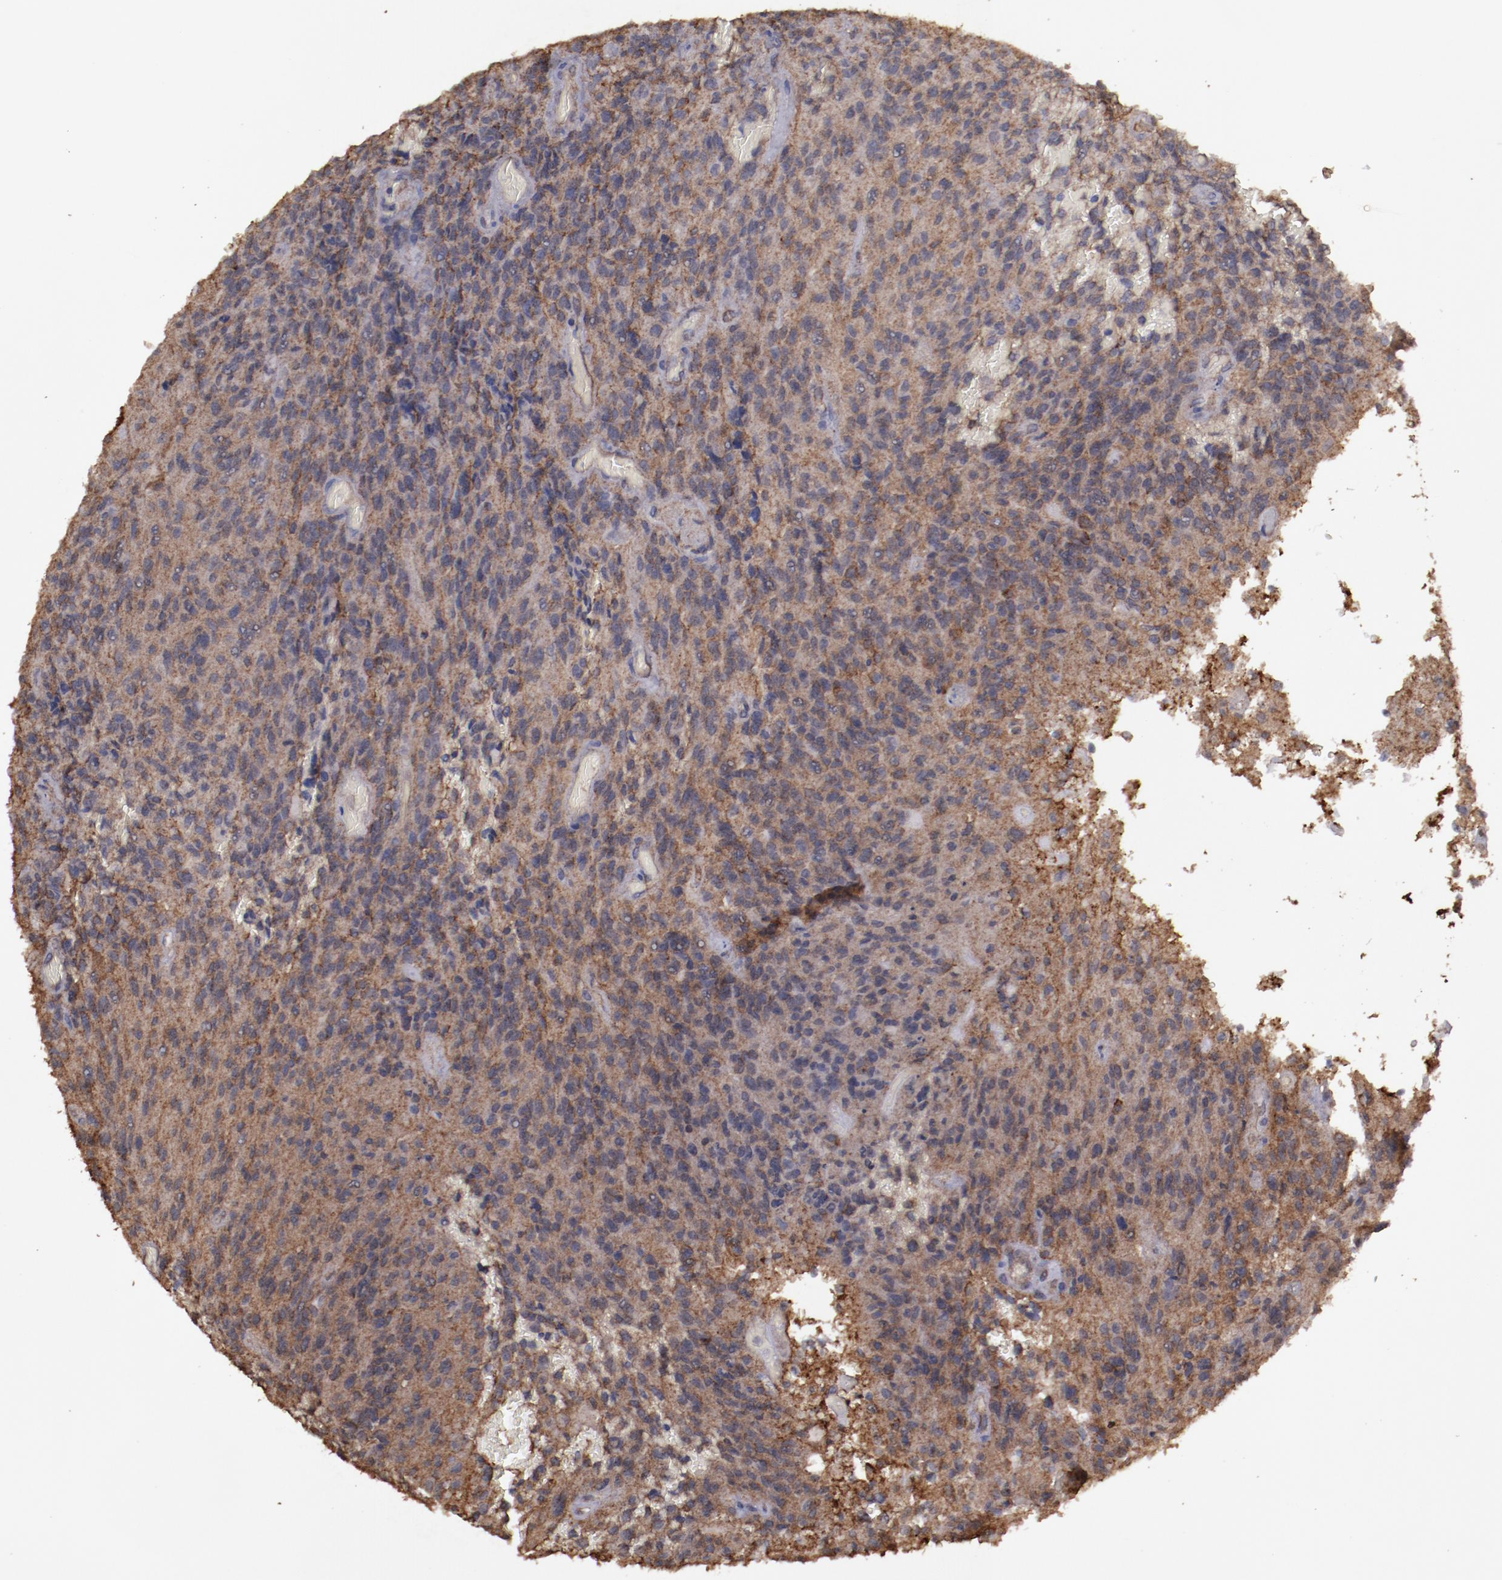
{"staining": {"intensity": "moderate", "quantity": ">75%", "location": "cytoplasmic/membranous"}, "tissue": "glioma", "cell_type": "Tumor cells", "image_type": "cancer", "snomed": [{"axis": "morphology", "description": "Normal tissue, NOS"}, {"axis": "morphology", "description": "Glioma, malignant, High grade"}, {"axis": "topography", "description": "Cerebral cortex"}], "caption": "Glioma stained for a protein displays moderate cytoplasmic/membranous positivity in tumor cells.", "gene": "FAT1", "patient": {"sex": "male", "age": 56}}